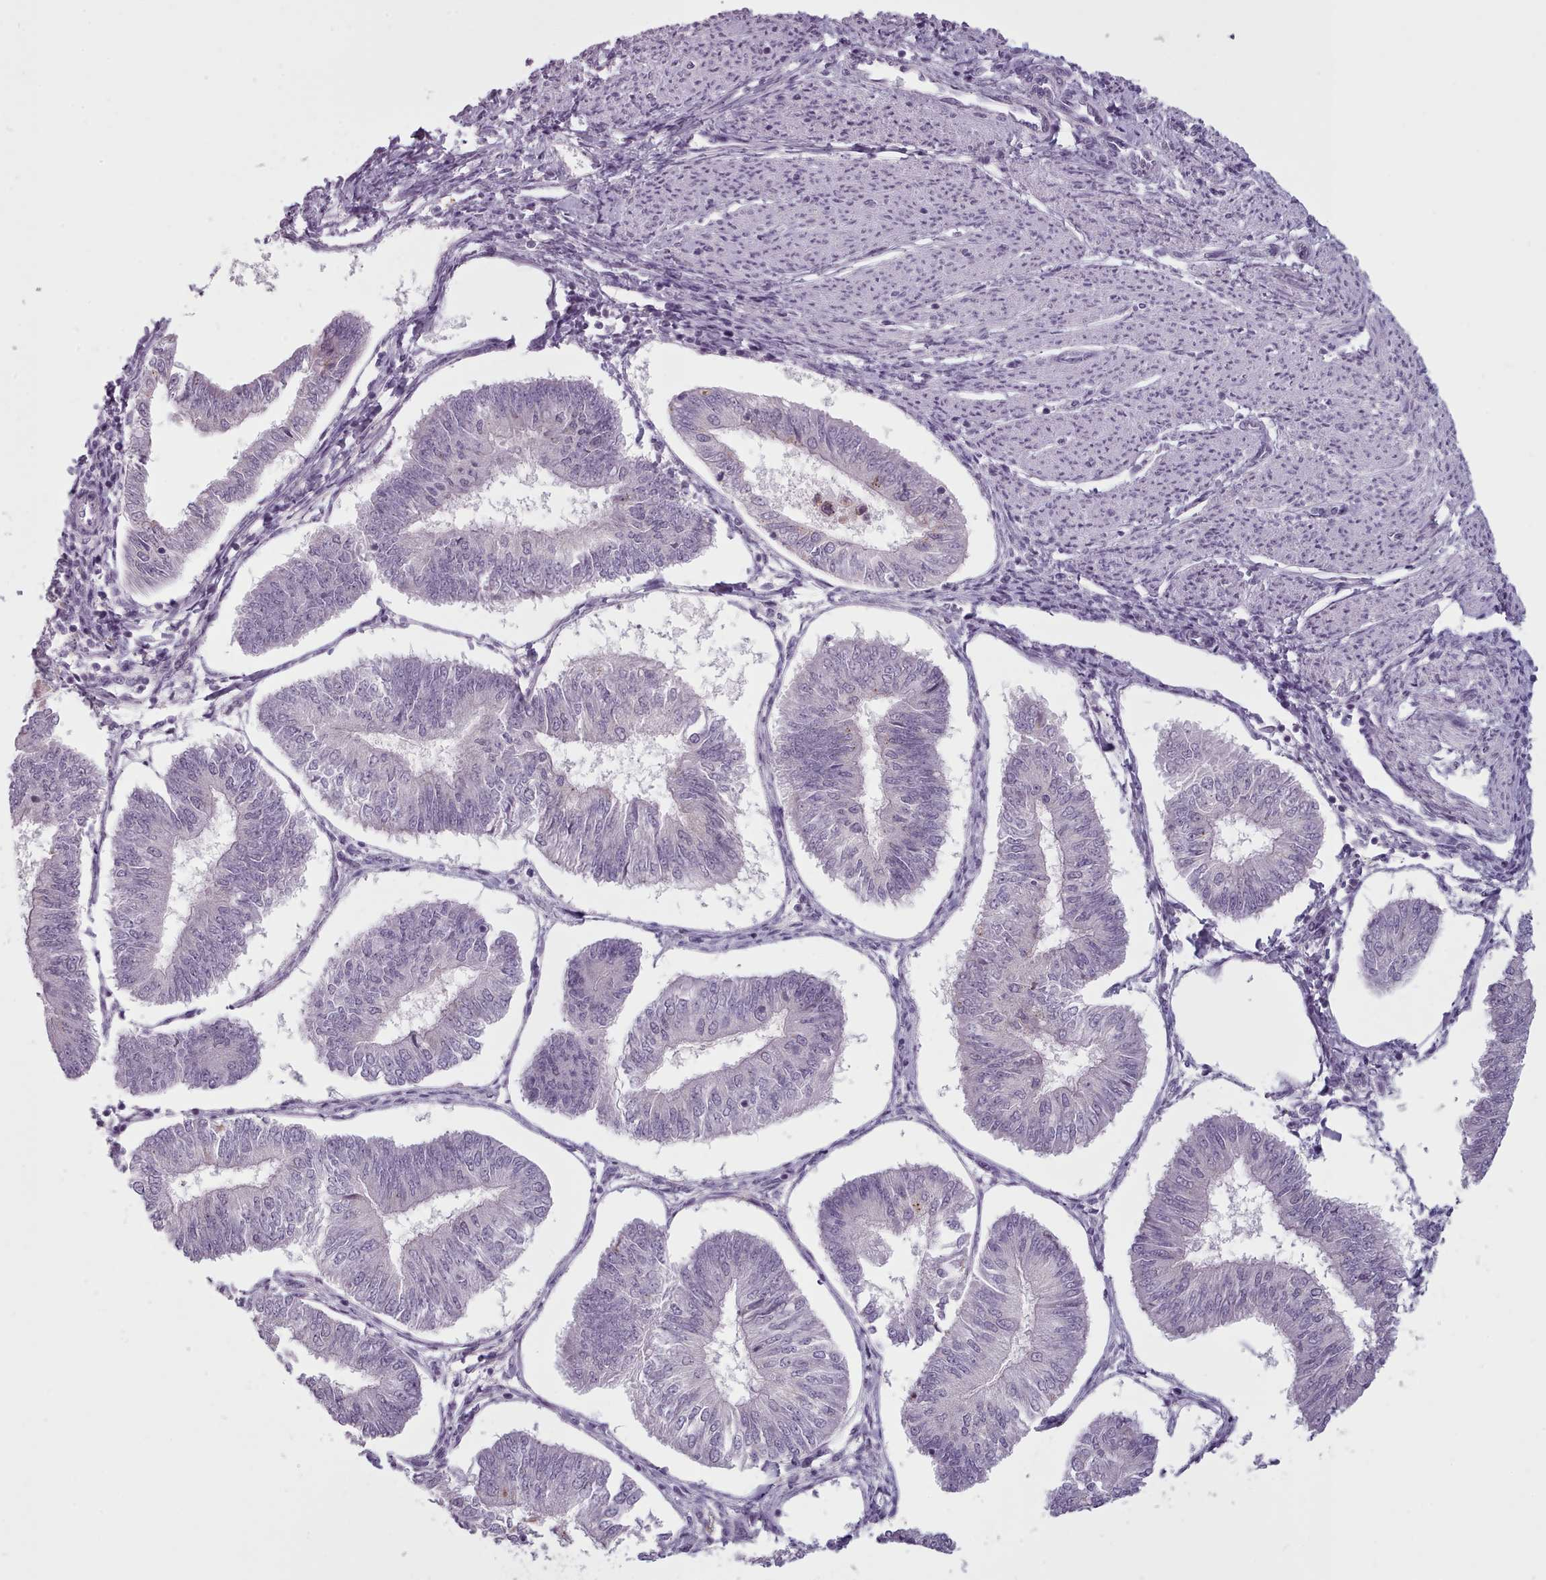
{"staining": {"intensity": "negative", "quantity": "none", "location": "none"}, "tissue": "endometrial cancer", "cell_type": "Tumor cells", "image_type": "cancer", "snomed": [{"axis": "morphology", "description": "Adenocarcinoma, NOS"}, {"axis": "topography", "description": "Endometrium"}], "caption": "There is no significant staining in tumor cells of endometrial cancer.", "gene": "PBX4", "patient": {"sex": "female", "age": 58}}